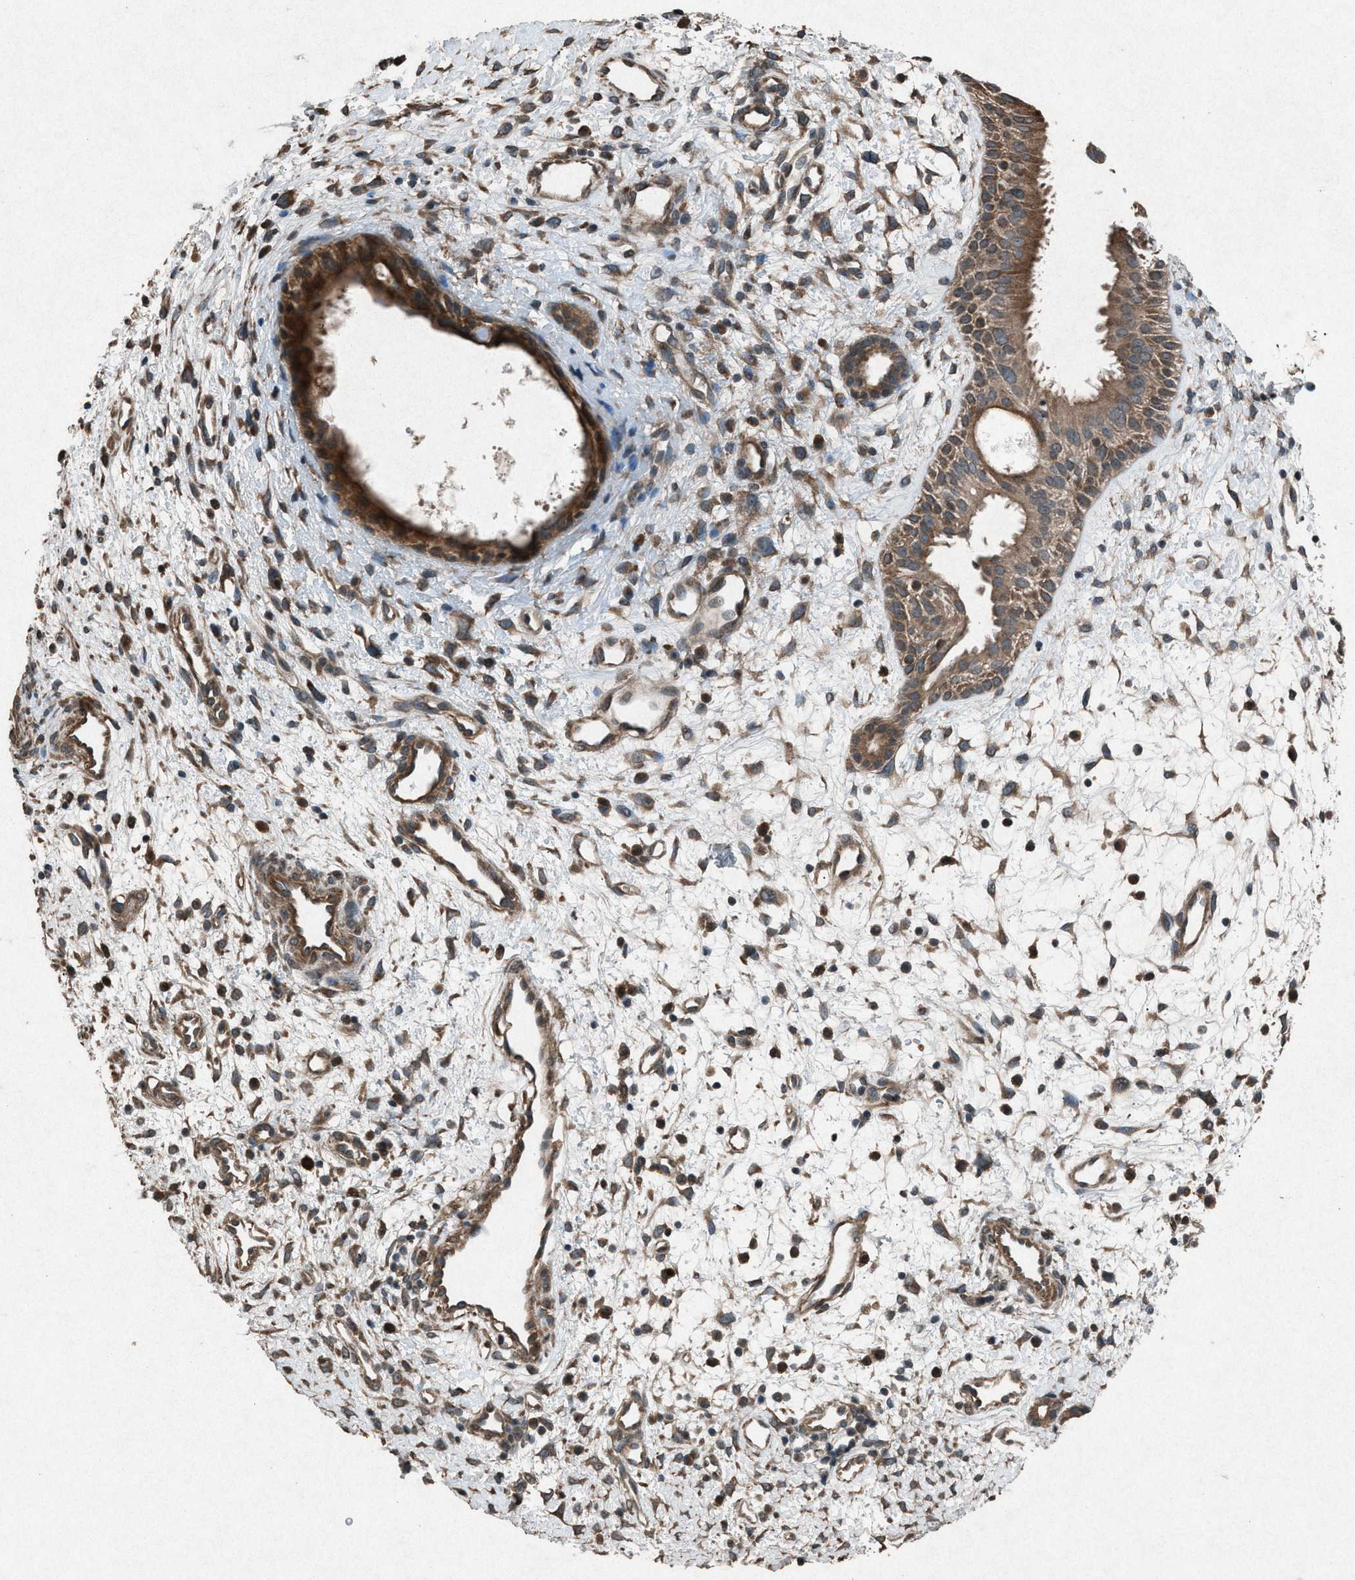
{"staining": {"intensity": "moderate", "quantity": ">75%", "location": "cytoplasmic/membranous"}, "tissue": "nasopharynx", "cell_type": "Respiratory epithelial cells", "image_type": "normal", "snomed": [{"axis": "morphology", "description": "Normal tissue, NOS"}, {"axis": "topography", "description": "Nasopharynx"}], "caption": "Immunohistochemical staining of normal human nasopharynx shows moderate cytoplasmic/membranous protein positivity in about >75% of respiratory epithelial cells.", "gene": "CALR", "patient": {"sex": "male", "age": 22}}